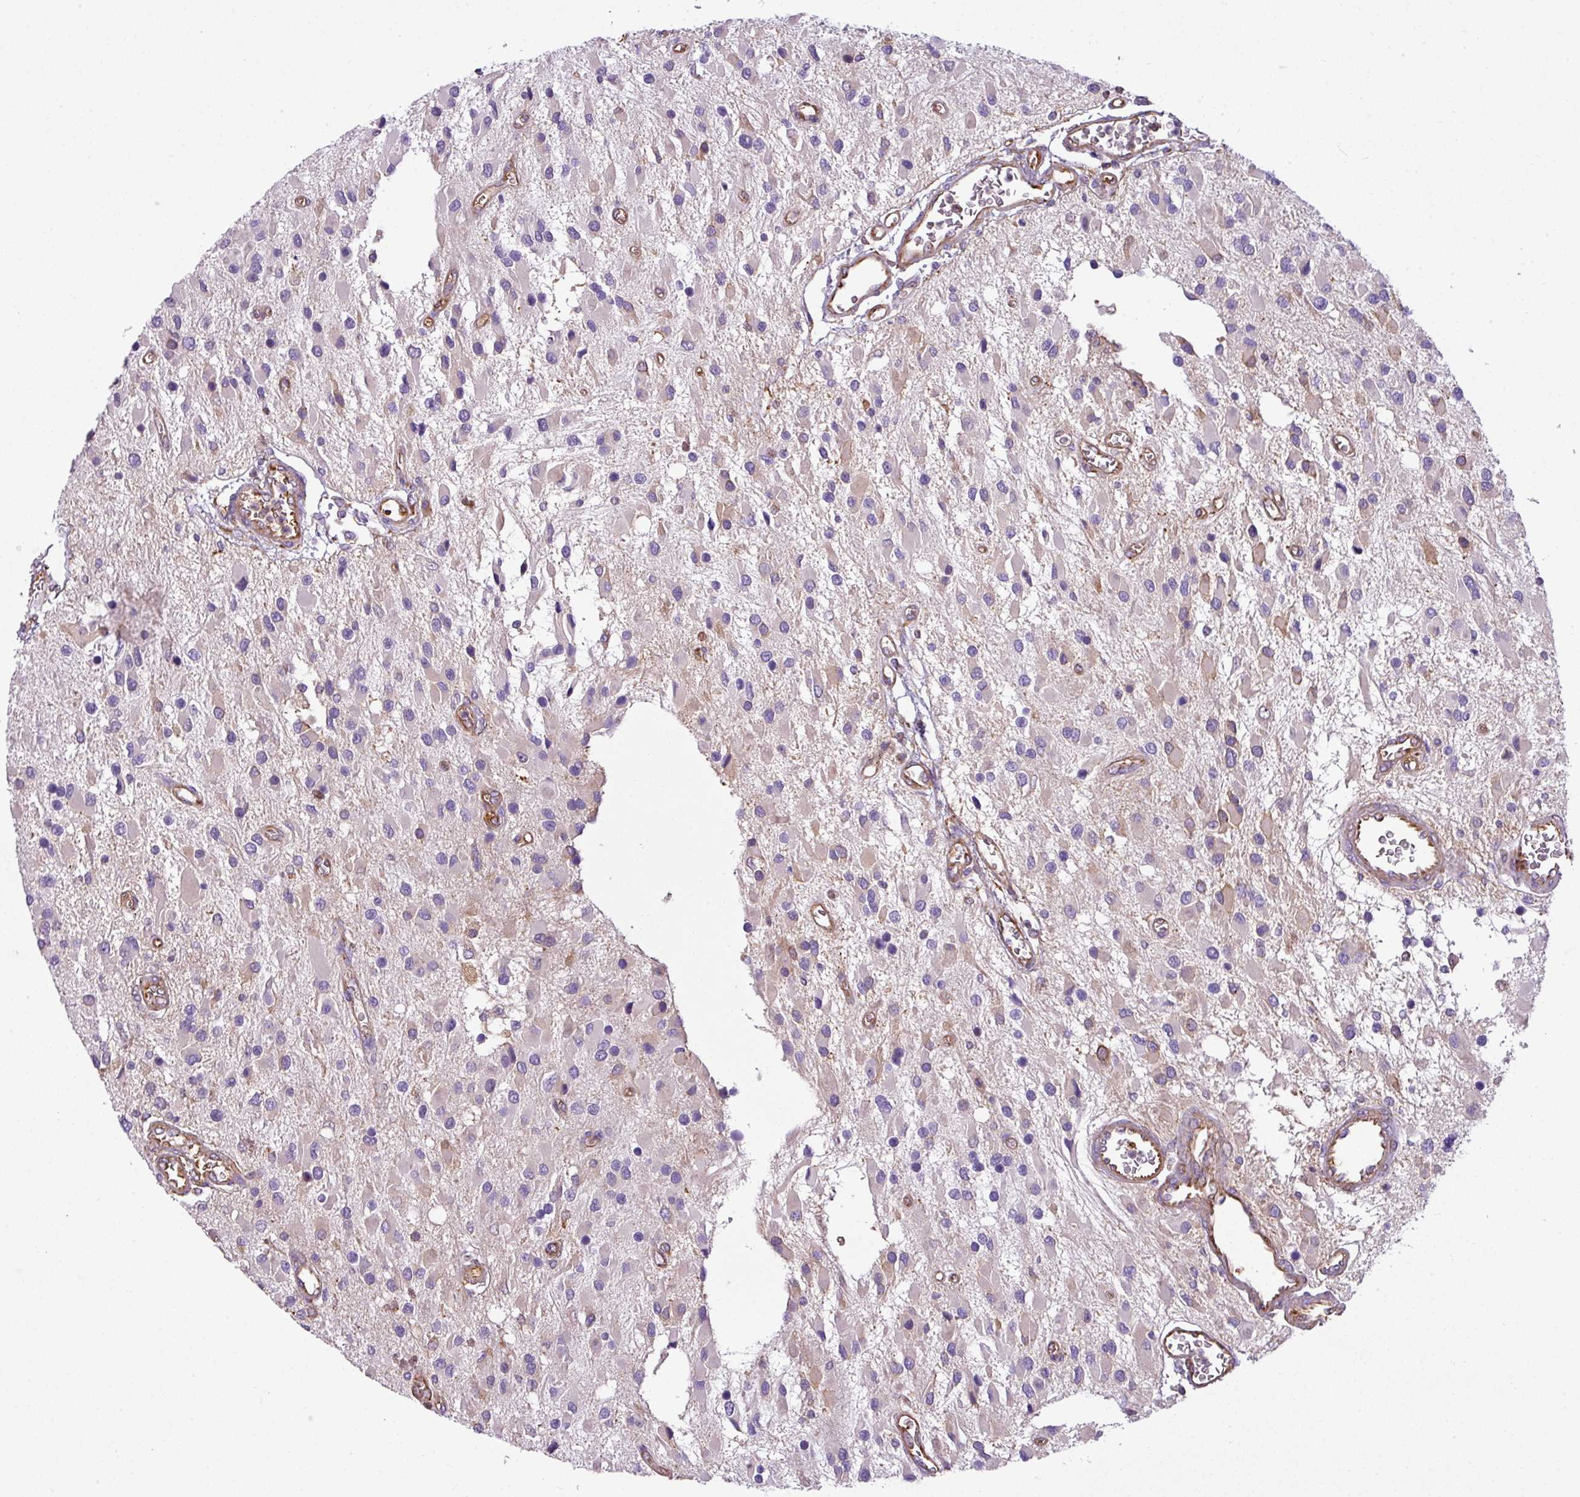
{"staining": {"intensity": "negative", "quantity": "none", "location": "none"}, "tissue": "glioma", "cell_type": "Tumor cells", "image_type": "cancer", "snomed": [{"axis": "morphology", "description": "Glioma, malignant, High grade"}, {"axis": "topography", "description": "Brain"}], "caption": "Glioma was stained to show a protein in brown. There is no significant positivity in tumor cells. Nuclei are stained in blue.", "gene": "XNDC1N", "patient": {"sex": "male", "age": 53}}